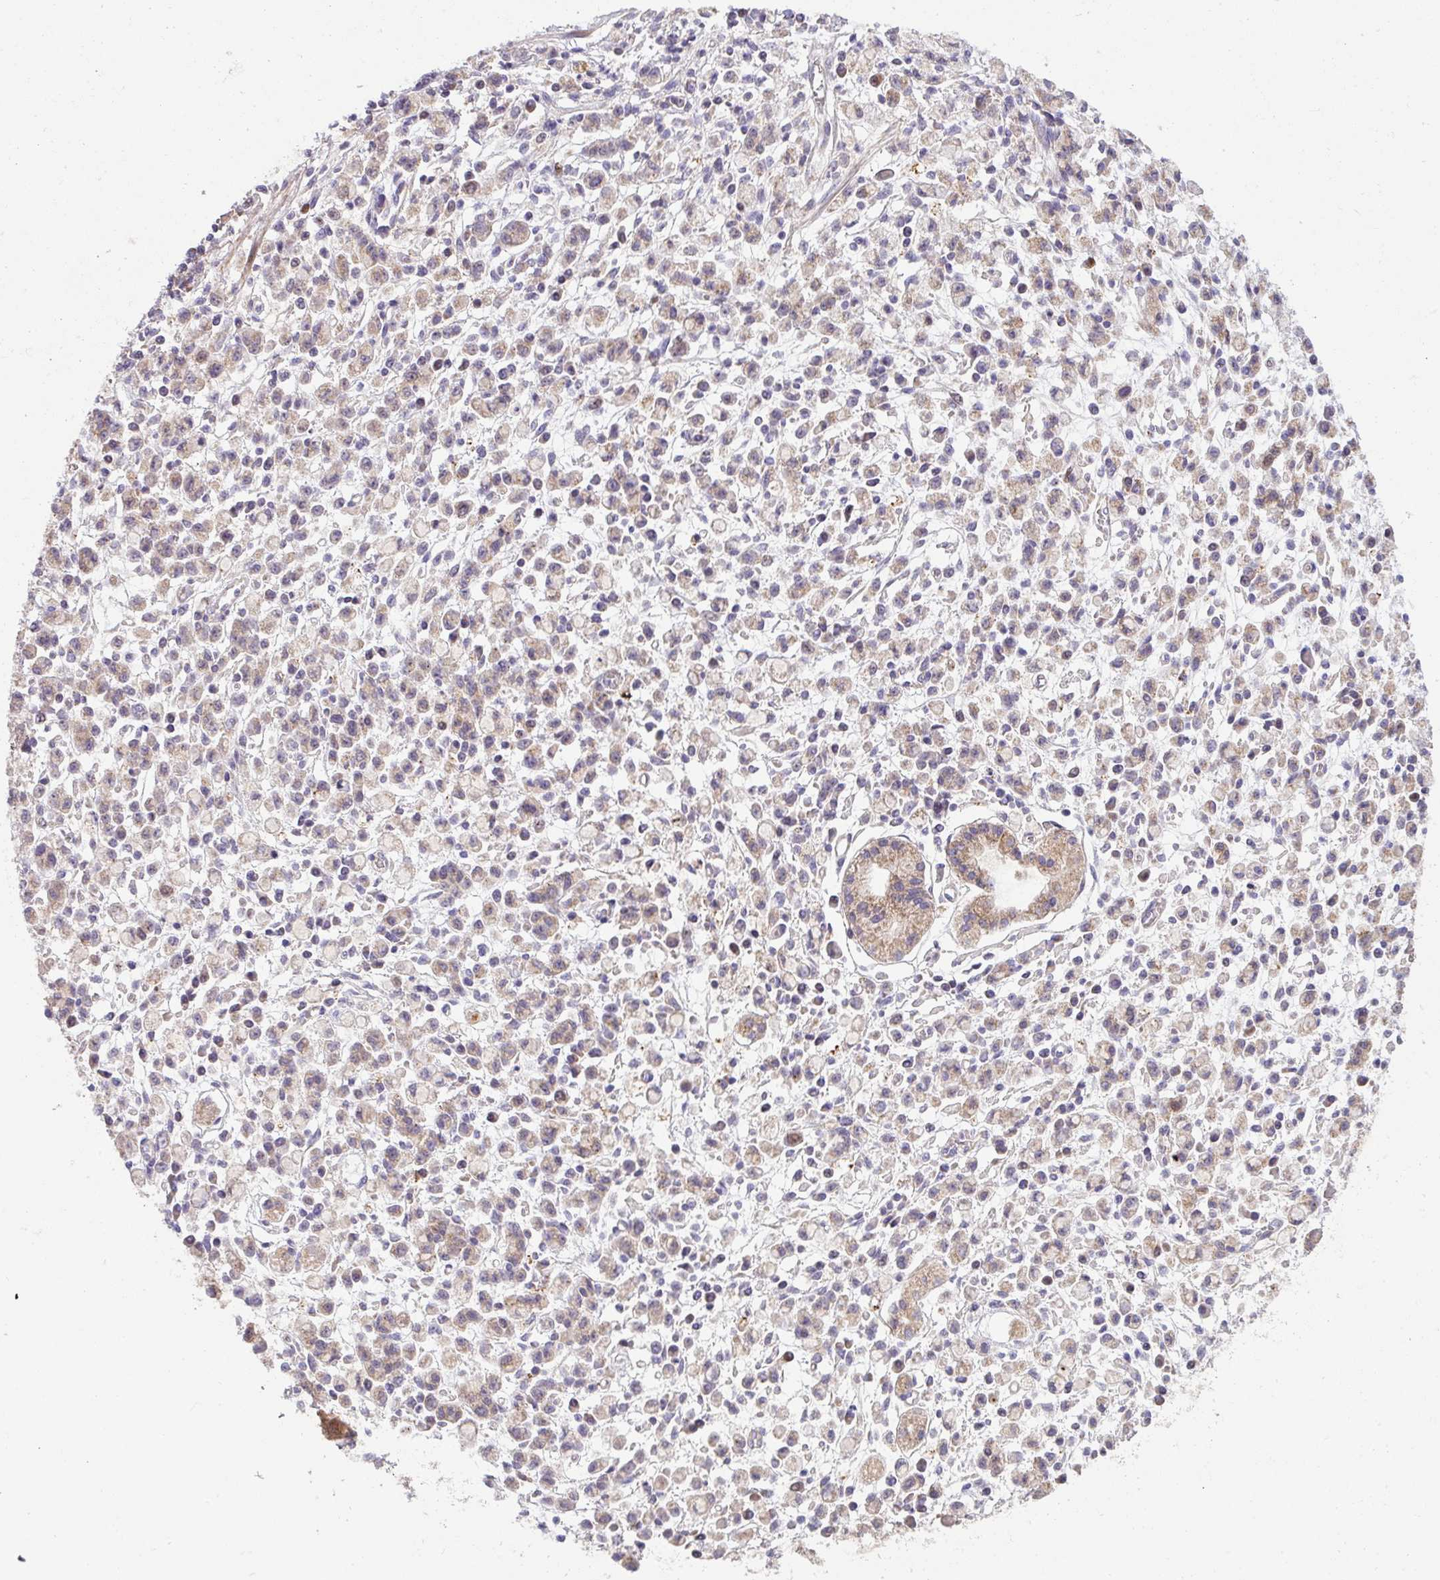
{"staining": {"intensity": "weak", "quantity": "25%-75%", "location": "cytoplasmic/membranous"}, "tissue": "stomach cancer", "cell_type": "Tumor cells", "image_type": "cancer", "snomed": [{"axis": "morphology", "description": "Adenocarcinoma, NOS"}, {"axis": "topography", "description": "Stomach"}], "caption": "Protein expression analysis of stomach cancer reveals weak cytoplasmic/membranous expression in approximately 25%-75% of tumor cells.", "gene": "SARS2", "patient": {"sex": "male", "age": 77}}